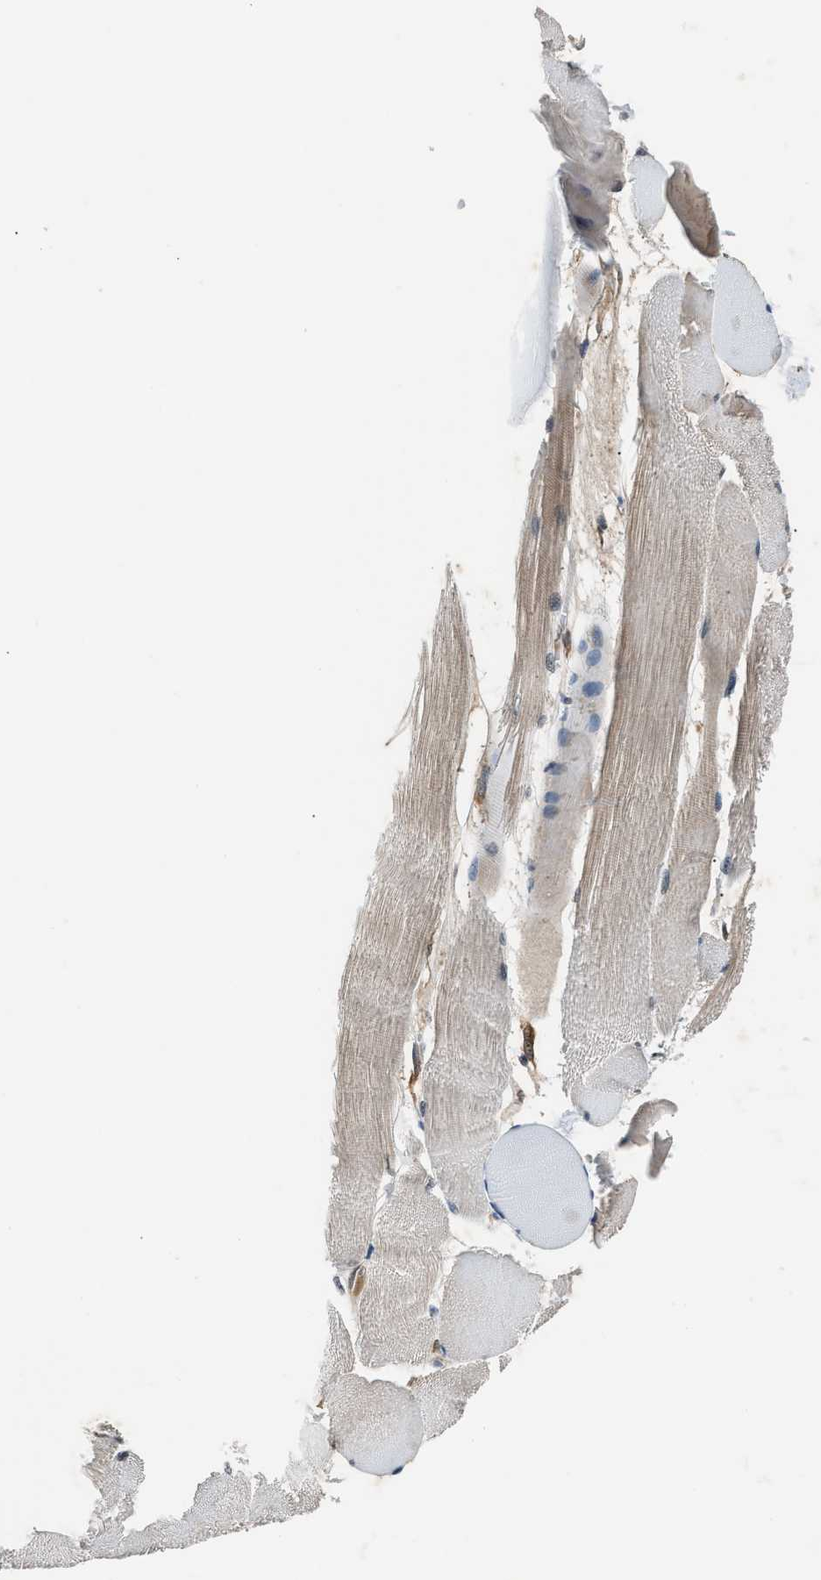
{"staining": {"intensity": "weak", "quantity": ">75%", "location": "cytoplasmic/membranous"}, "tissue": "skeletal muscle", "cell_type": "Myocytes", "image_type": "normal", "snomed": [{"axis": "morphology", "description": "Normal tissue, NOS"}, {"axis": "morphology", "description": "Squamous cell carcinoma, NOS"}, {"axis": "topography", "description": "Skeletal muscle"}], "caption": "Protein analysis of benign skeletal muscle exhibits weak cytoplasmic/membranous positivity in about >75% of myocytes.", "gene": "TP53I3", "patient": {"sex": "male", "age": 51}}